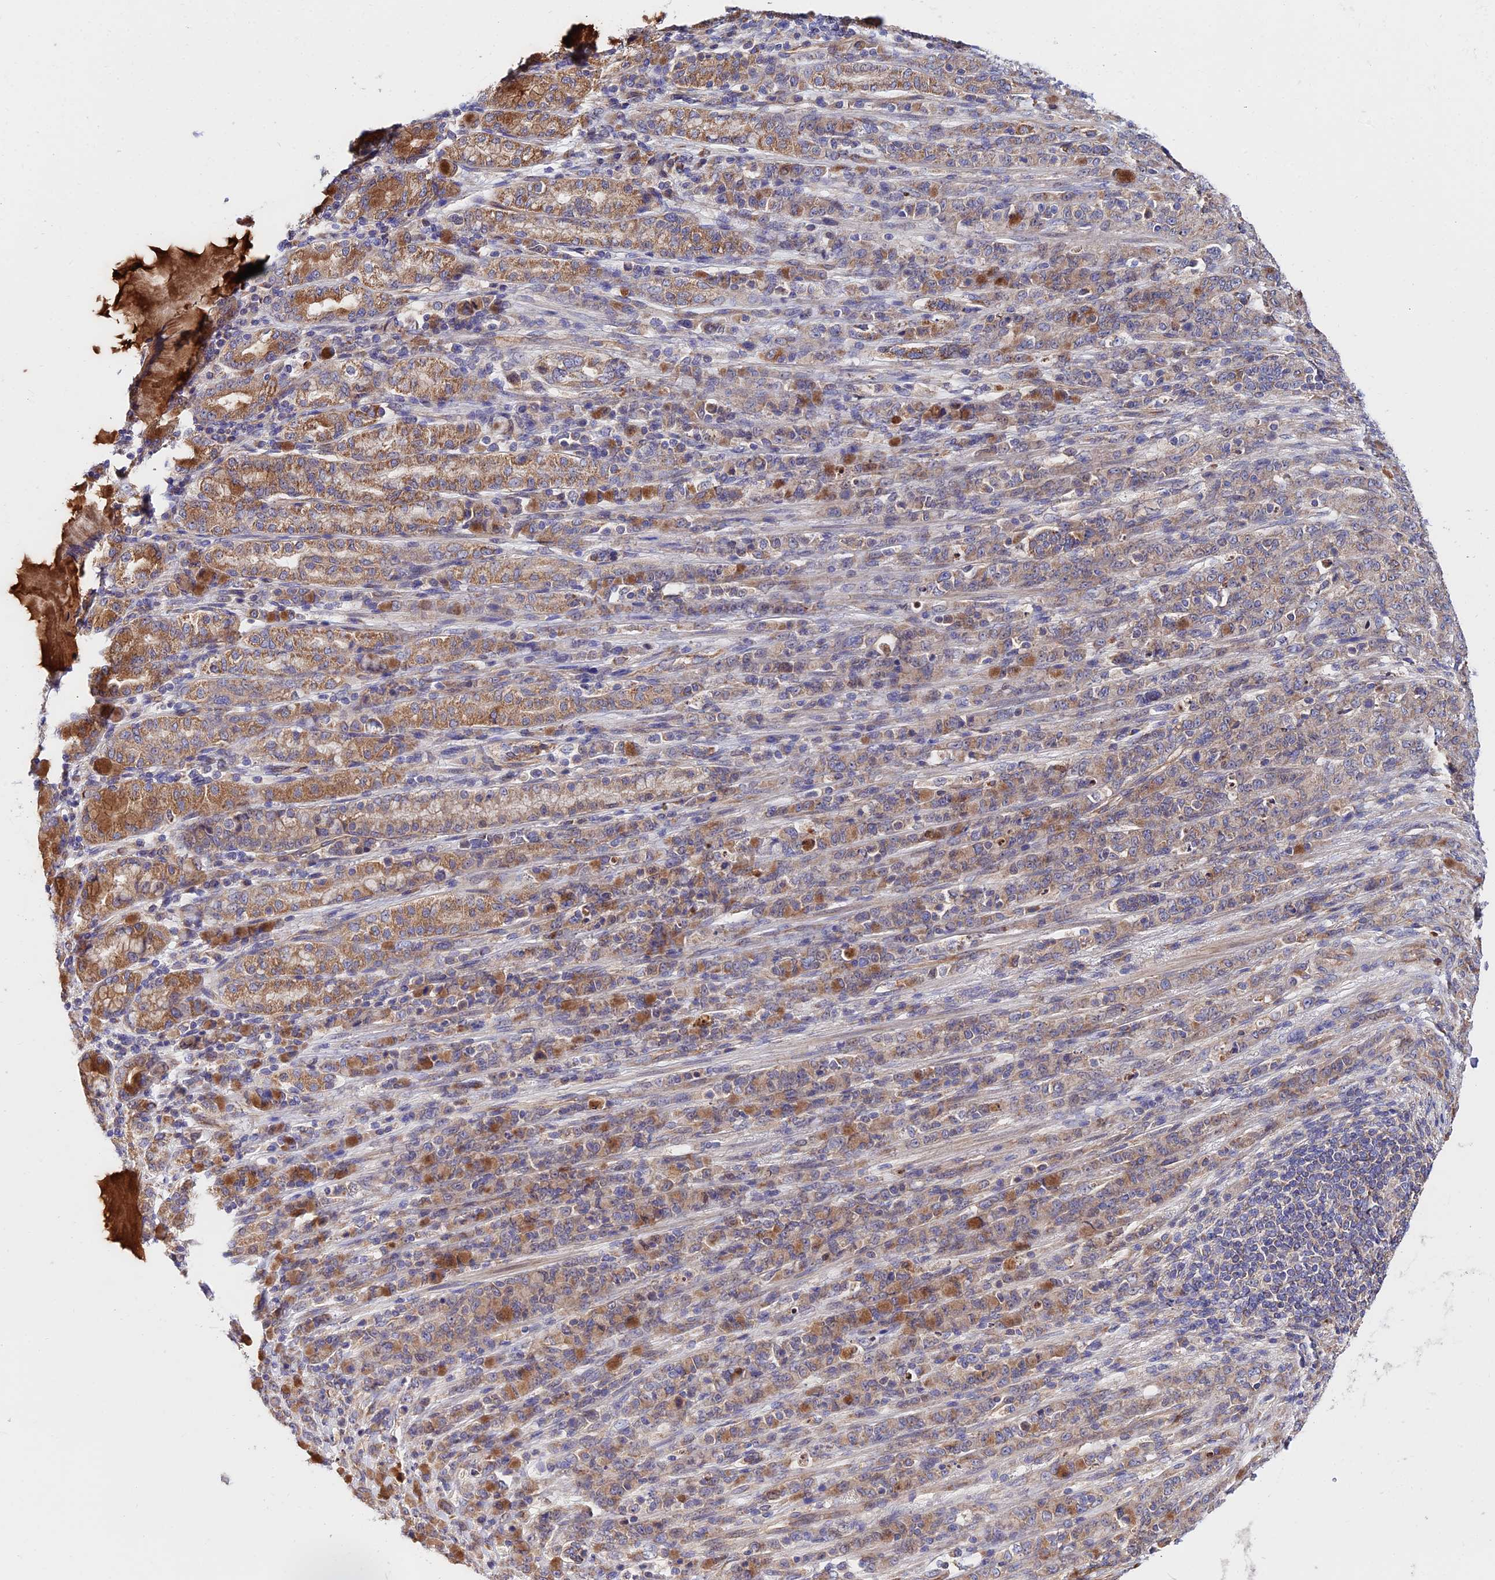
{"staining": {"intensity": "moderate", "quantity": "25%-75%", "location": "cytoplasmic/membranous"}, "tissue": "stomach cancer", "cell_type": "Tumor cells", "image_type": "cancer", "snomed": [{"axis": "morphology", "description": "Normal tissue, NOS"}, {"axis": "morphology", "description": "Adenocarcinoma, NOS"}, {"axis": "topography", "description": "Stomach"}], "caption": "Protein staining shows moderate cytoplasmic/membranous staining in about 25%-75% of tumor cells in stomach cancer (adenocarcinoma).", "gene": "CDC37L1", "patient": {"sex": "female", "age": 79}}